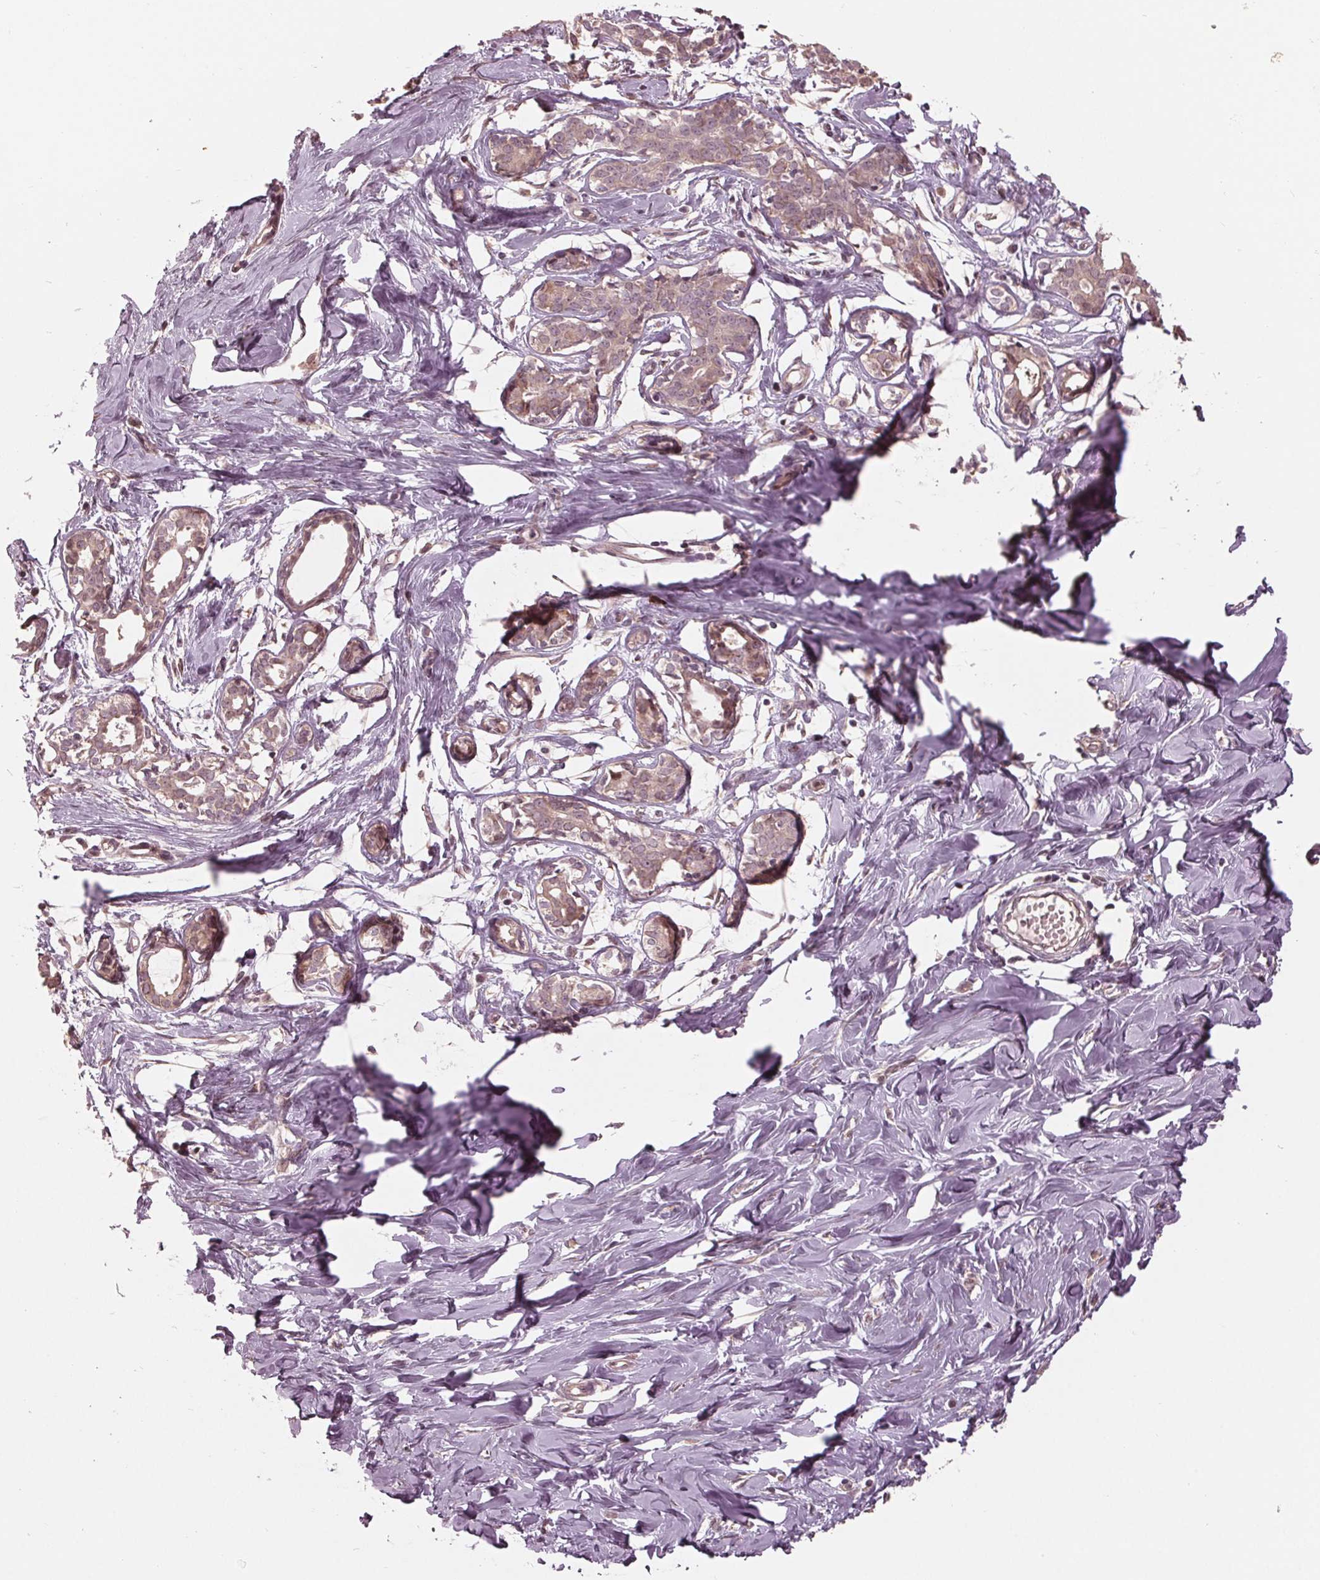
{"staining": {"intensity": "weak", "quantity": "25%-75%", "location": "cytoplasmic/membranous,nuclear"}, "tissue": "breast", "cell_type": "Adipocytes", "image_type": "normal", "snomed": [{"axis": "morphology", "description": "Normal tissue, NOS"}, {"axis": "topography", "description": "Breast"}], "caption": "Protein positivity by immunohistochemistry (IHC) shows weak cytoplasmic/membranous,nuclear staining in approximately 25%-75% of adipocytes in normal breast.", "gene": "ZNF471", "patient": {"sex": "female", "age": 27}}